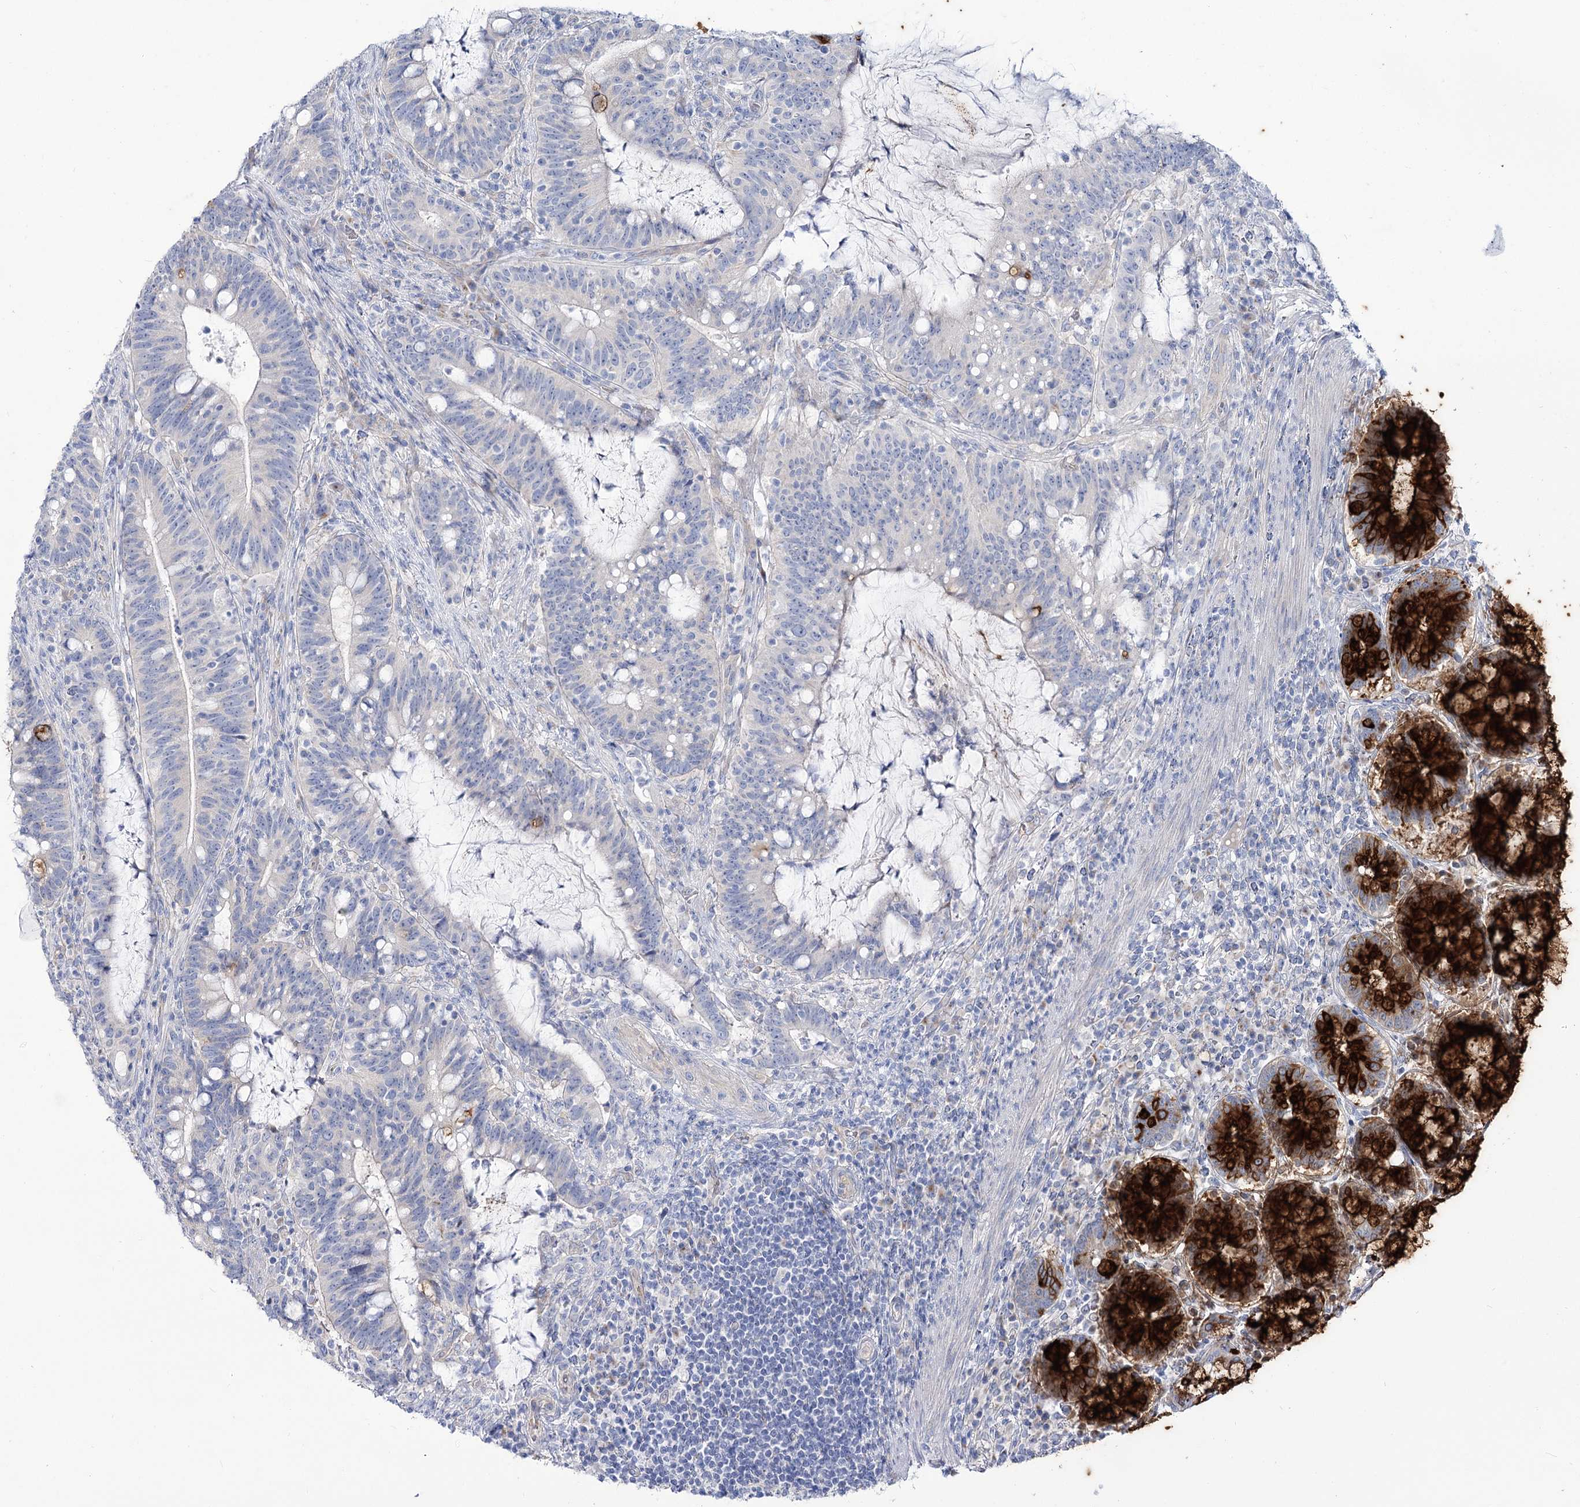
{"staining": {"intensity": "negative", "quantity": "none", "location": "none"}, "tissue": "colorectal cancer", "cell_type": "Tumor cells", "image_type": "cancer", "snomed": [{"axis": "morphology", "description": "Adenocarcinoma, NOS"}, {"axis": "topography", "description": "Colon"}], "caption": "Colorectal cancer was stained to show a protein in brown. There is no significant staining in tumor cells. (IHC, brightfield microscopy, high magnification).", "gene": "SUOX", "patient": {"sex": "female", "age": 66}}